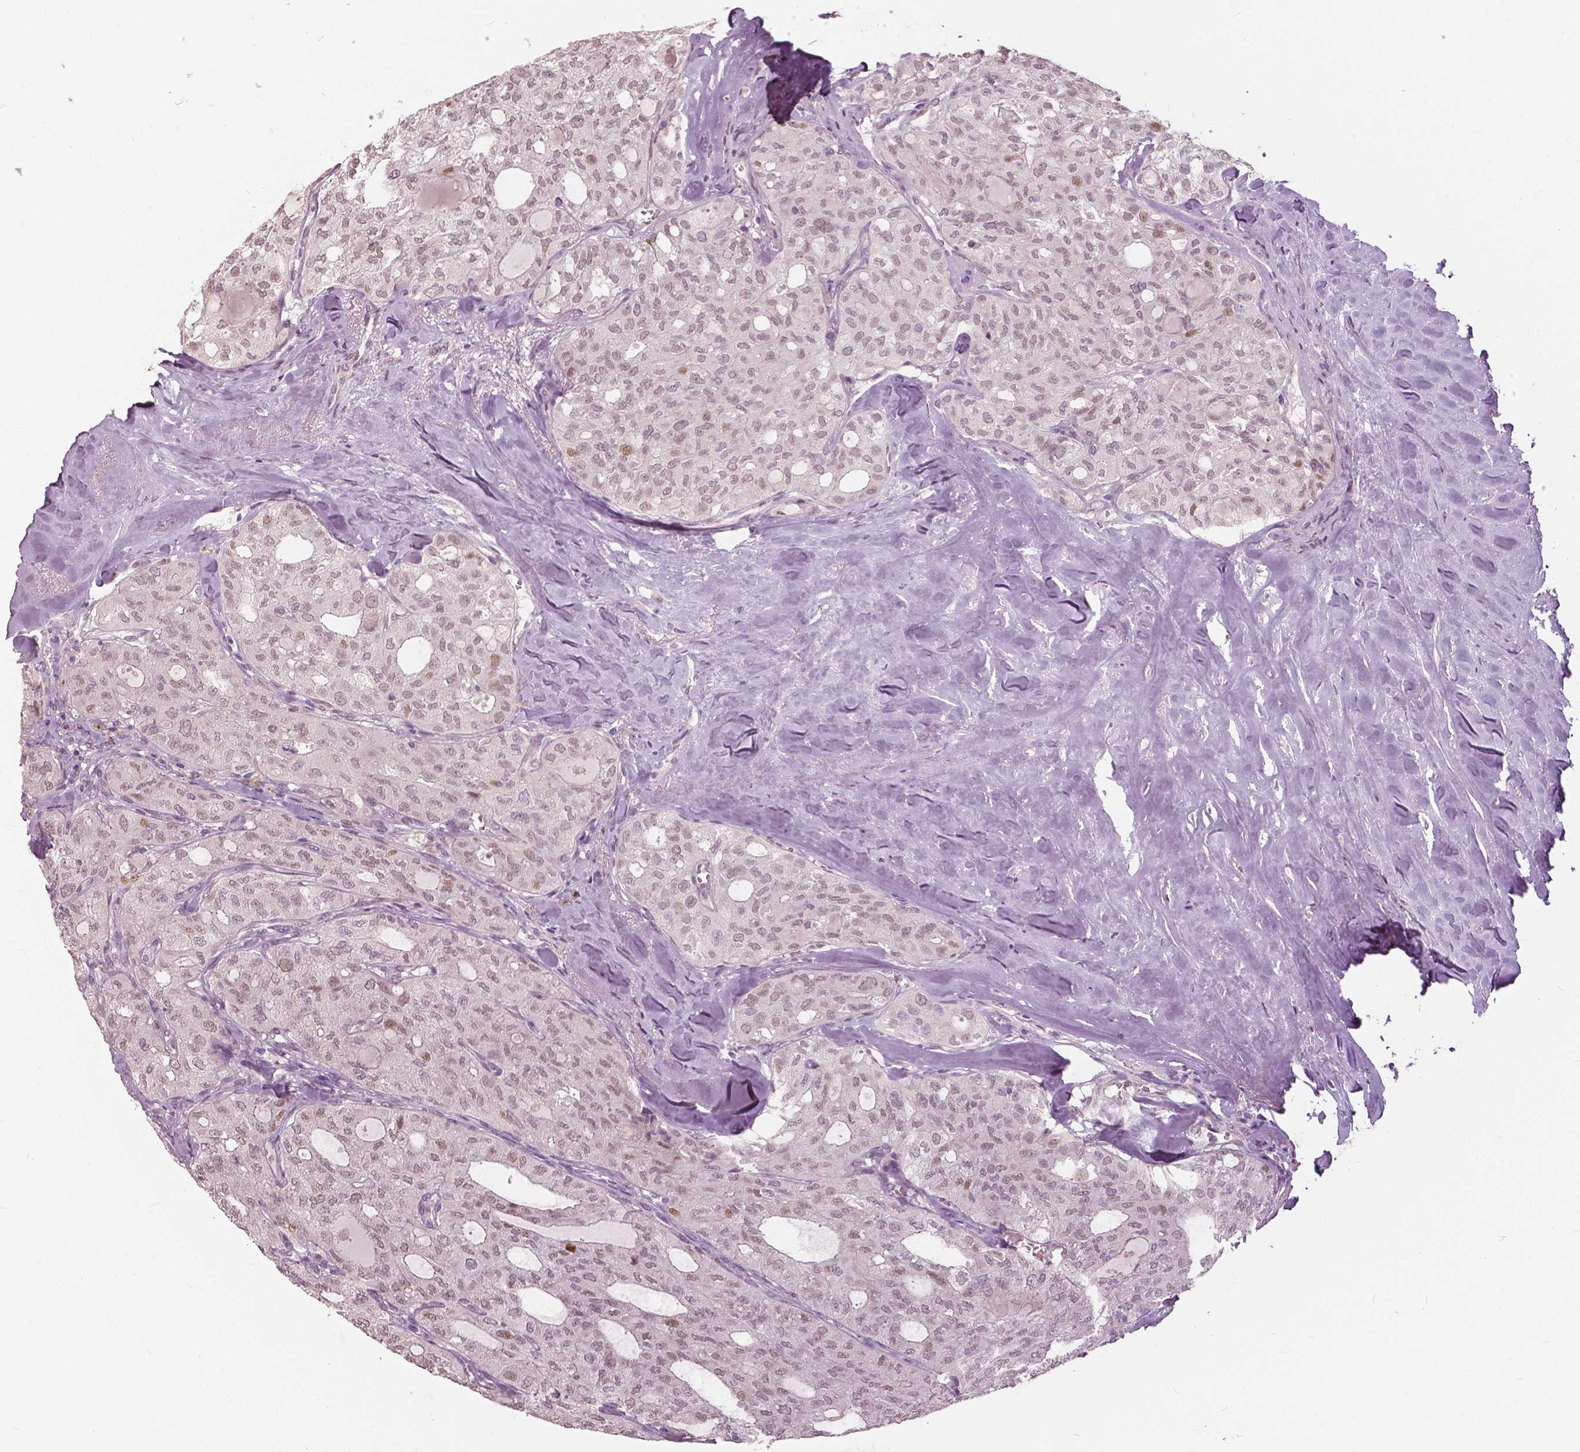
{"staining": {"intensity": "weak", "quantity": "25%-75%", "location": "nuclear"}, "tissue": "thyroid cancer", "cell_type": "Tumor cells", "image_type": "cancer", "snomed": [{"axis": "morphology", "description": "Follicular adenoma carcinoma, NOS"}, {"axis": "topography", "description": "Thyroid gland"}], "caption": "Weak nuclear protein positivity is seen in approximately 25%-75% of tumor cells in thyroid cancer.", "gene": "NANOG", "patient": {"sex": "male", "age": 75}}